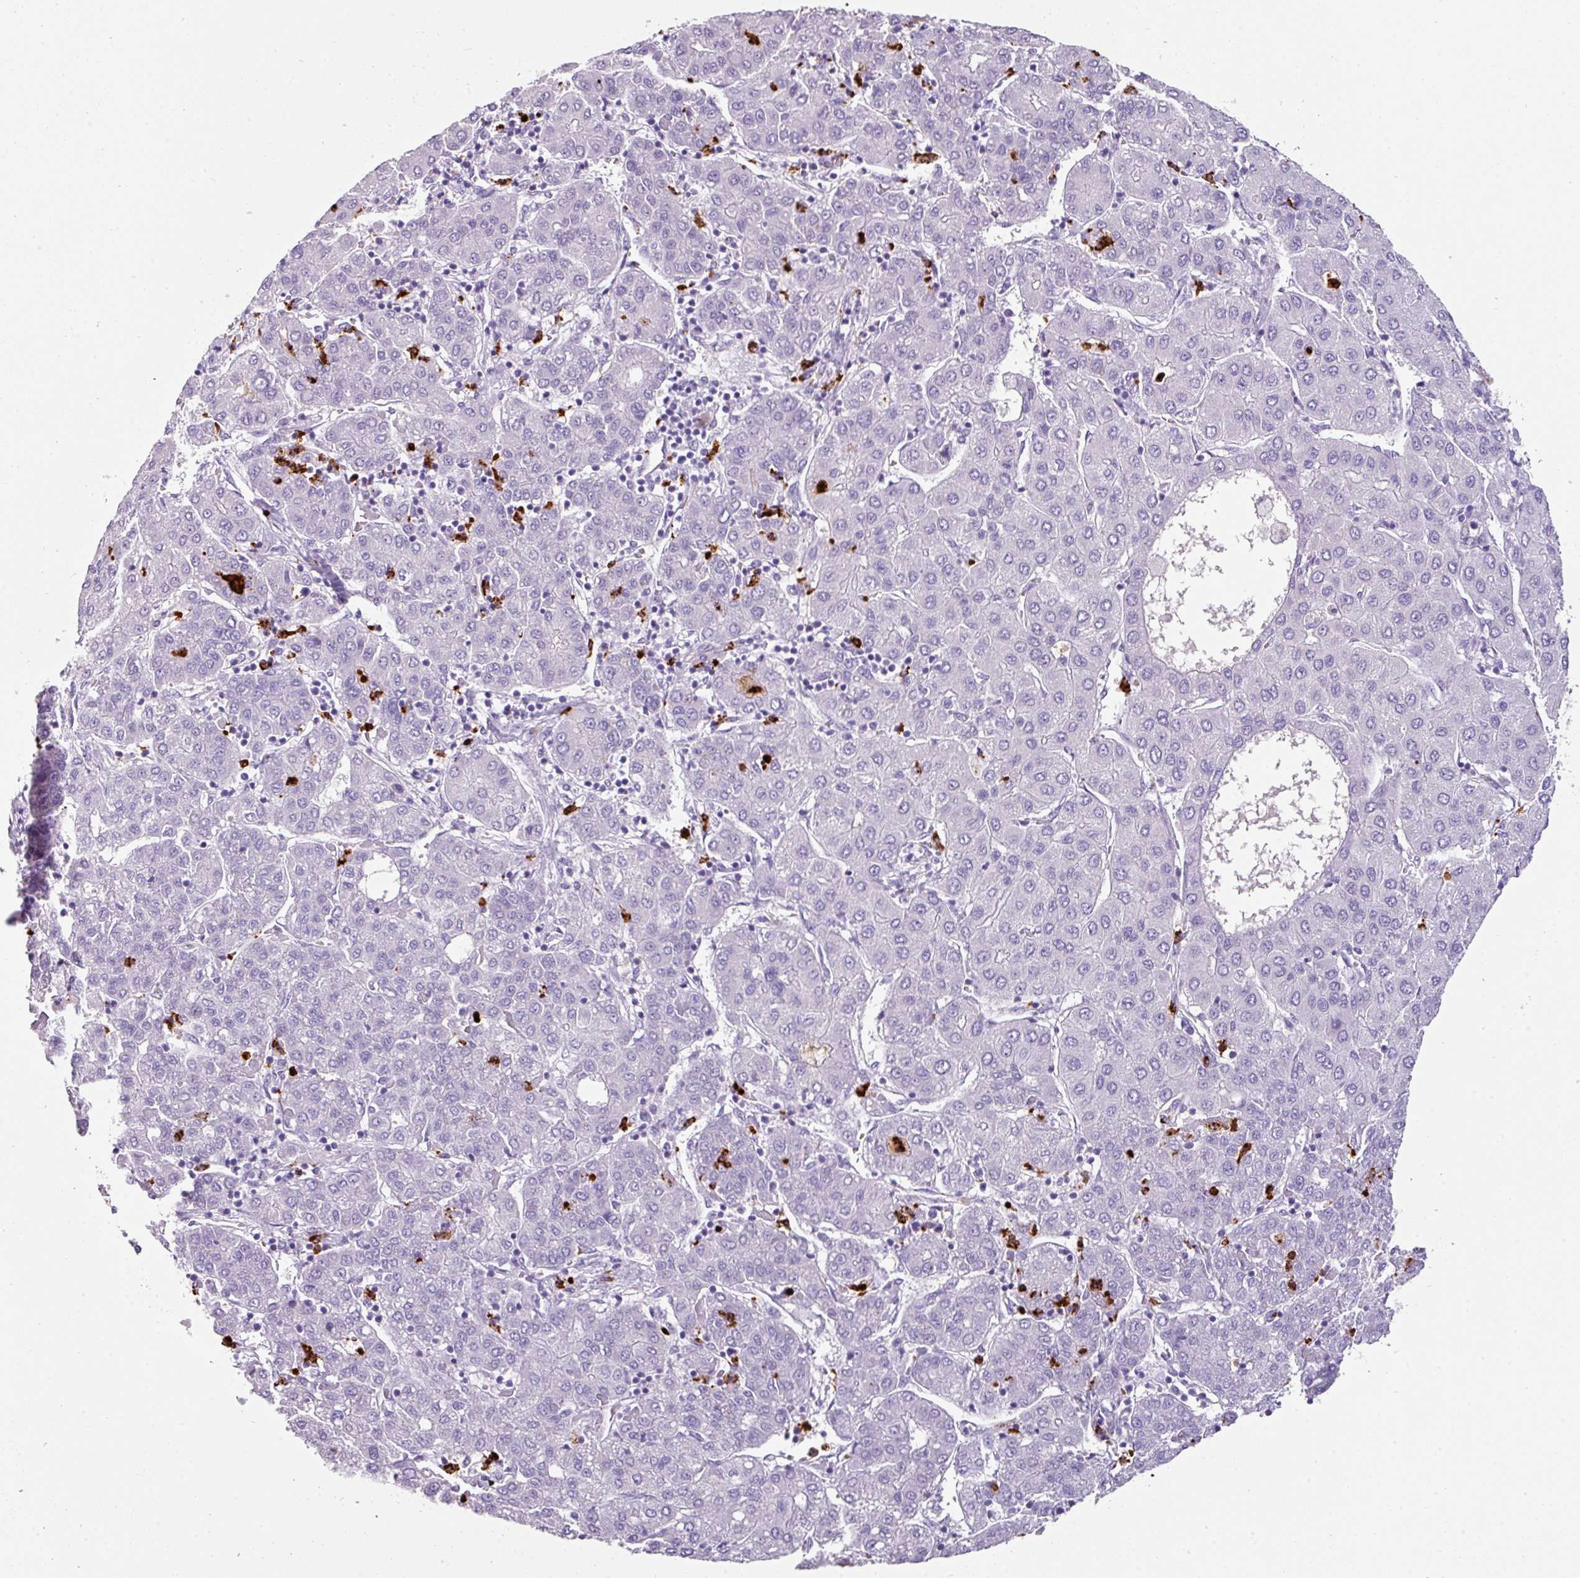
{"staining": {"intensity": "negative", "quantity": "none", "location": "none"}, "tissue": "liver cancer", "cell_type": "Tumor cells", "image_type": "cancer", "snomed": [{"axis": "morphology", "description": "Carcinoma, Hepatocellular, NOS"}, {"axis": "topography", "description": "Liver"}], "caption": "DAB (3,3'-diaminobenzidine) immunohistochemical staining of human hepatocellular carcinoma (liver) displays no significant staining in tumor cells.", "gene": "CTSG", "patient": {"sex": "male", "age": 65}}